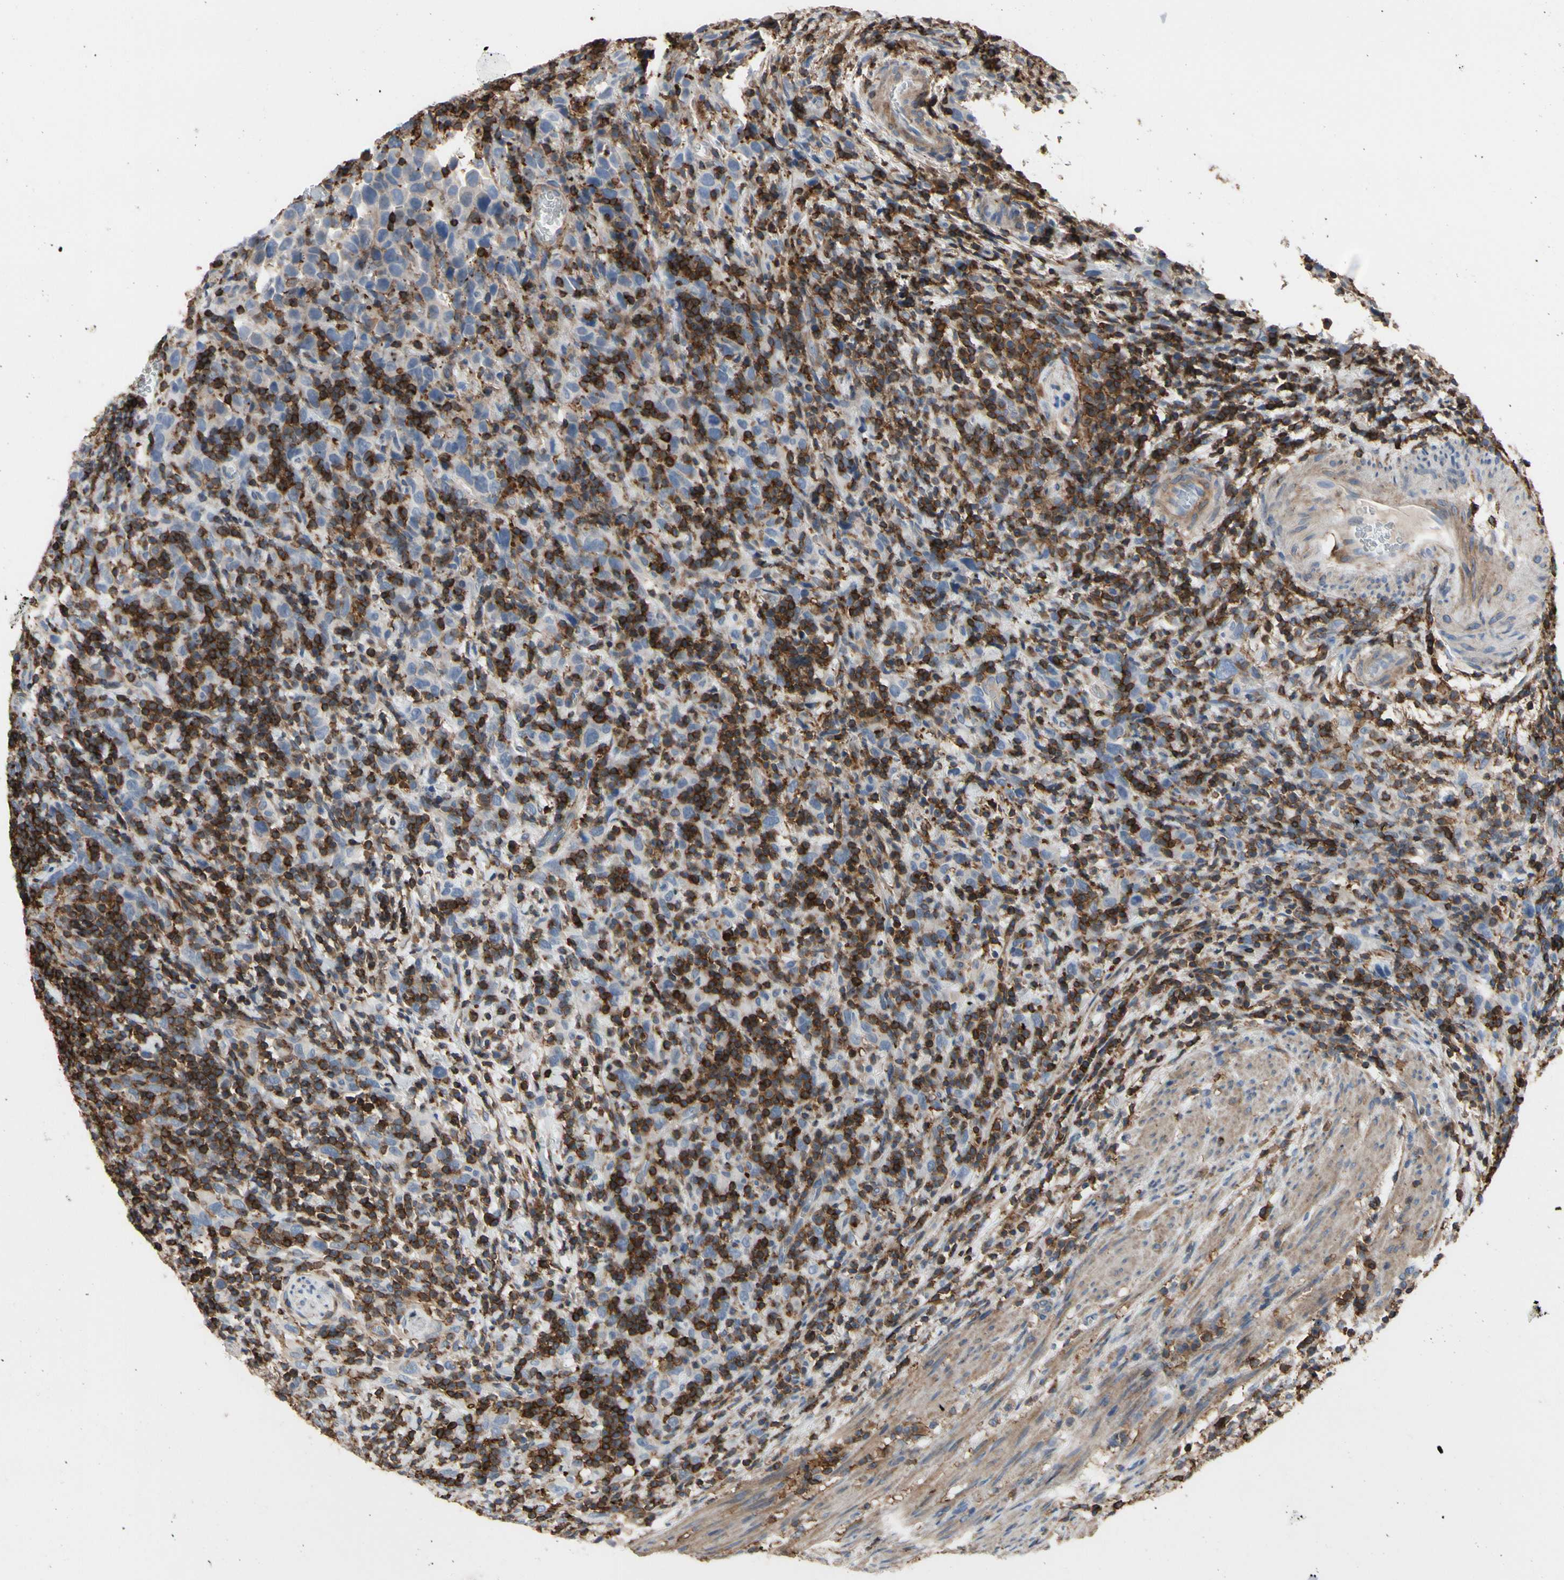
{"staining": {"intensity": "negative", "quantity": "none", "location": "none"}, "tissue": "urothelial cancer", "cell_type": "Tumor cells", "image_type": "cancer", "snomed": [{"axis": "morphology", "description": "Urothelial carcinoma, High grade"}, {"axis": "topography", "description": "Urinary bladder"}], "caption": "An image of high-grade urothelial carcinoma stained for a protein demonstrates no brown staining in tumor cells.", "gene": "ANXA6", "patient": {"sex": "male", "age": 61}}